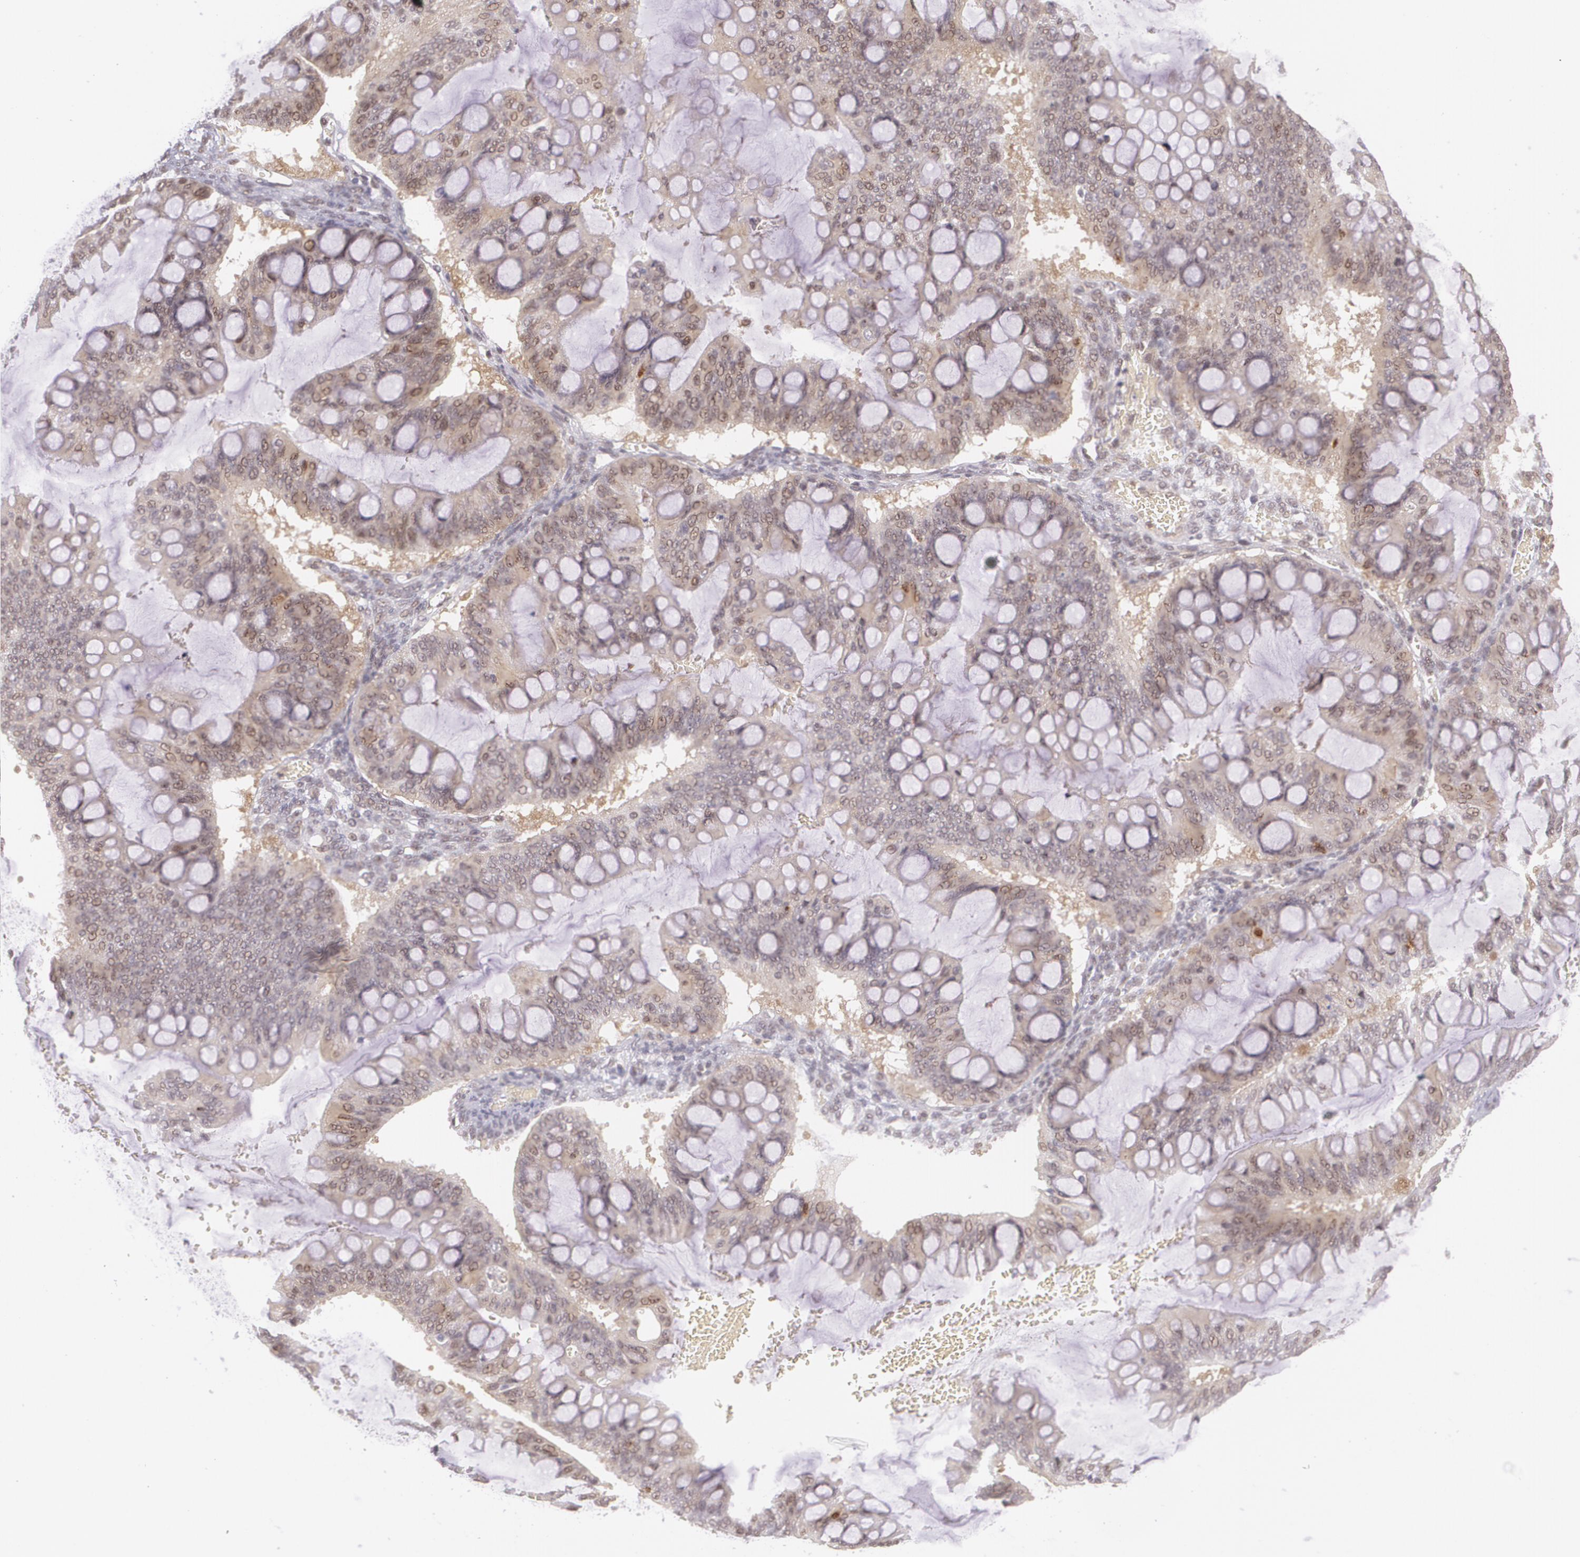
{"staining": {"intensity": "weak", "quantity": "<25%", "location": "cytoplasmic/membranous,nuclear"}, "tissue": "ovarian cancer", "cell_type": "Tumor cells", "image_type": "cancer", "snomed": [{"axis": "morphology", "description": "Cystadenocarcinoma, mucinous, NOS"}, {"axis": "topography", "description": "Ovary"}], "caption": "High magnification brightfield microscopy of ovarian cancer (mucinous cystadenocarcinoma) stained with DAB (brown) and counterstained with hematoxylin (blue): tumor cells show no significant positivity.", "gene": "CUL2", "patient": {"sex": "female", "age": 73}}